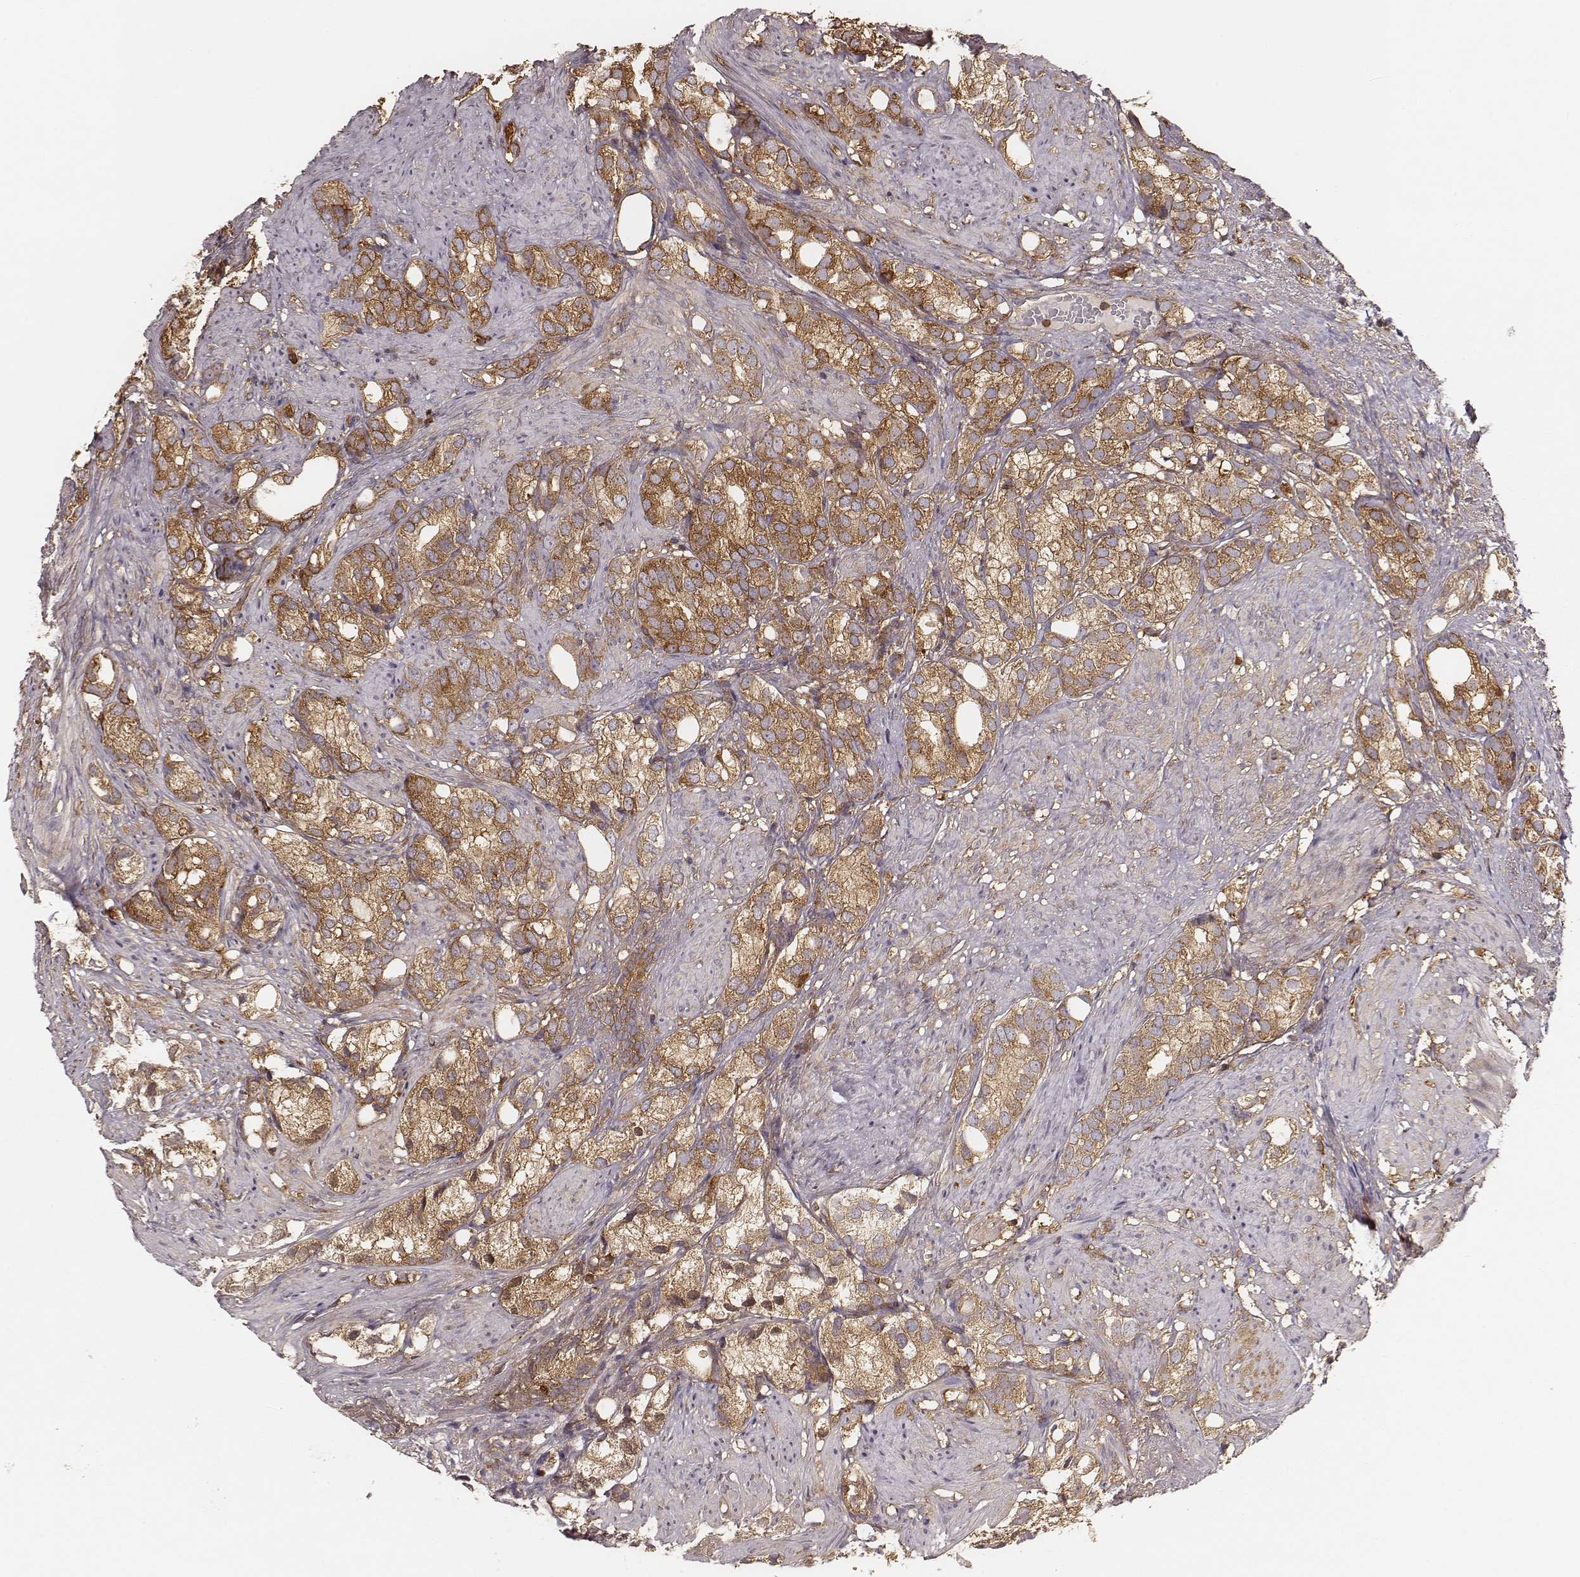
{"staining": {"intensity": "moderate", "quantity": ">75%", "location": "cytoplasmic/membranous"}, "tissue": "prostate cancer", "cell_type": "Tumor cells", "image_type": "cancer", "snomed": [{"axis": "morphology", "description": "Adenocarcinoma, High grade"}, {"axis": "topography", "description": "Prostate"}], "caption": "Prostate cancer (high-grade adenocarcinoma) stained with DAB (3,3'-diaminobenzidine) IHC reveals medium levels of moderate cytoplasmic/membranous staining in about >75% of tumor cells. Immunohistochemistry (ihc) stains the protein of interest in brown and the nuclei are stained blue.", "gene": "CARS1", "patient": {"sex": "male", "age": 82}}